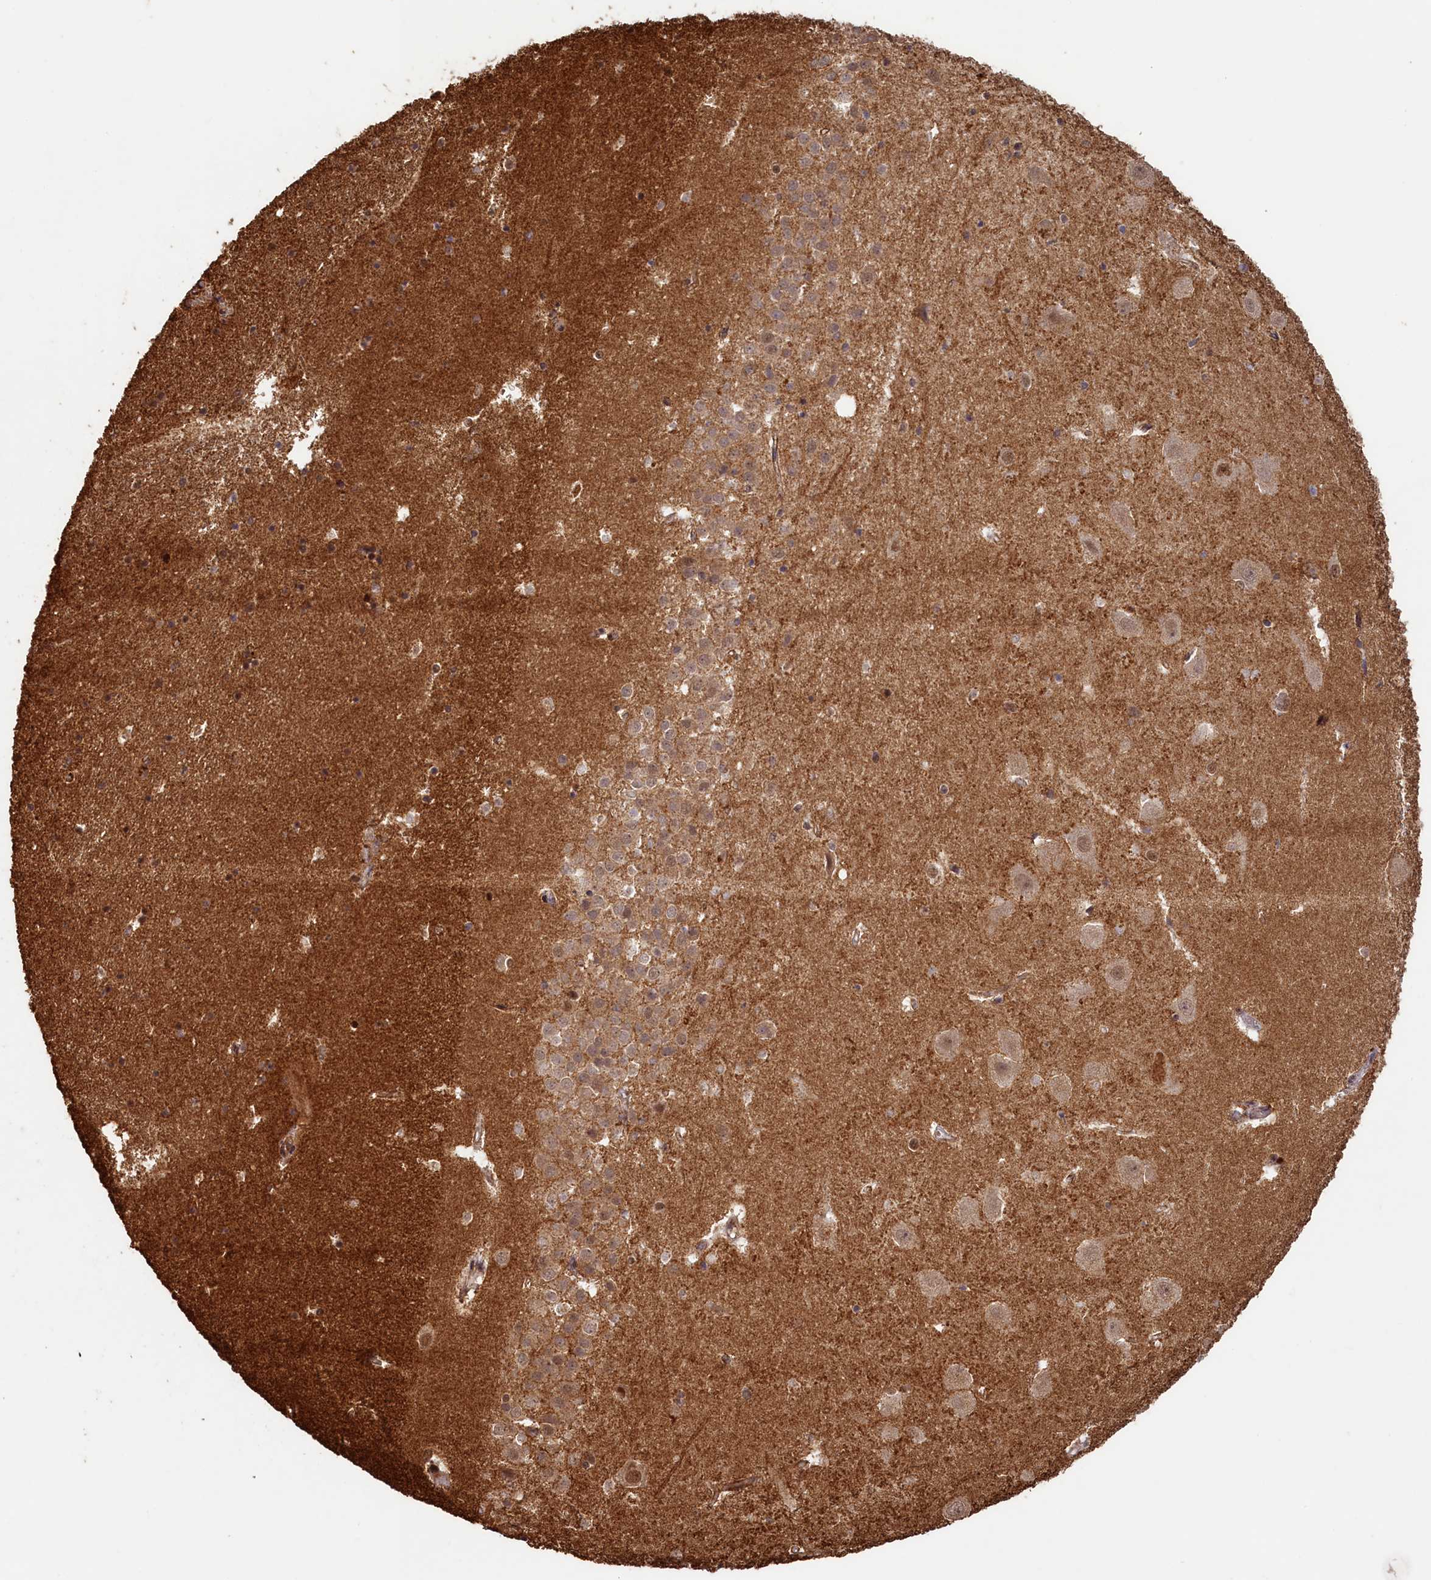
{"staining": {"intensity": "moderate", "quantity": "<25%", "location": "nuclear"}, "tissue": "hippocampus", "cell_type": "Glial cells", "image_type": "normal", "snomed": [{"axis": "morphology", "description": "Normal tissue, NOS"}, {"axis": "topography", "description": "Hippocampus"}], "caption": "Brown immunohistochemical staining in normal human hippocampus exhibits moderate nuclear positivity in about <25% of glial cells.", "gene": "SHPRH", "patient": {"sex": "female", "age": 52}}